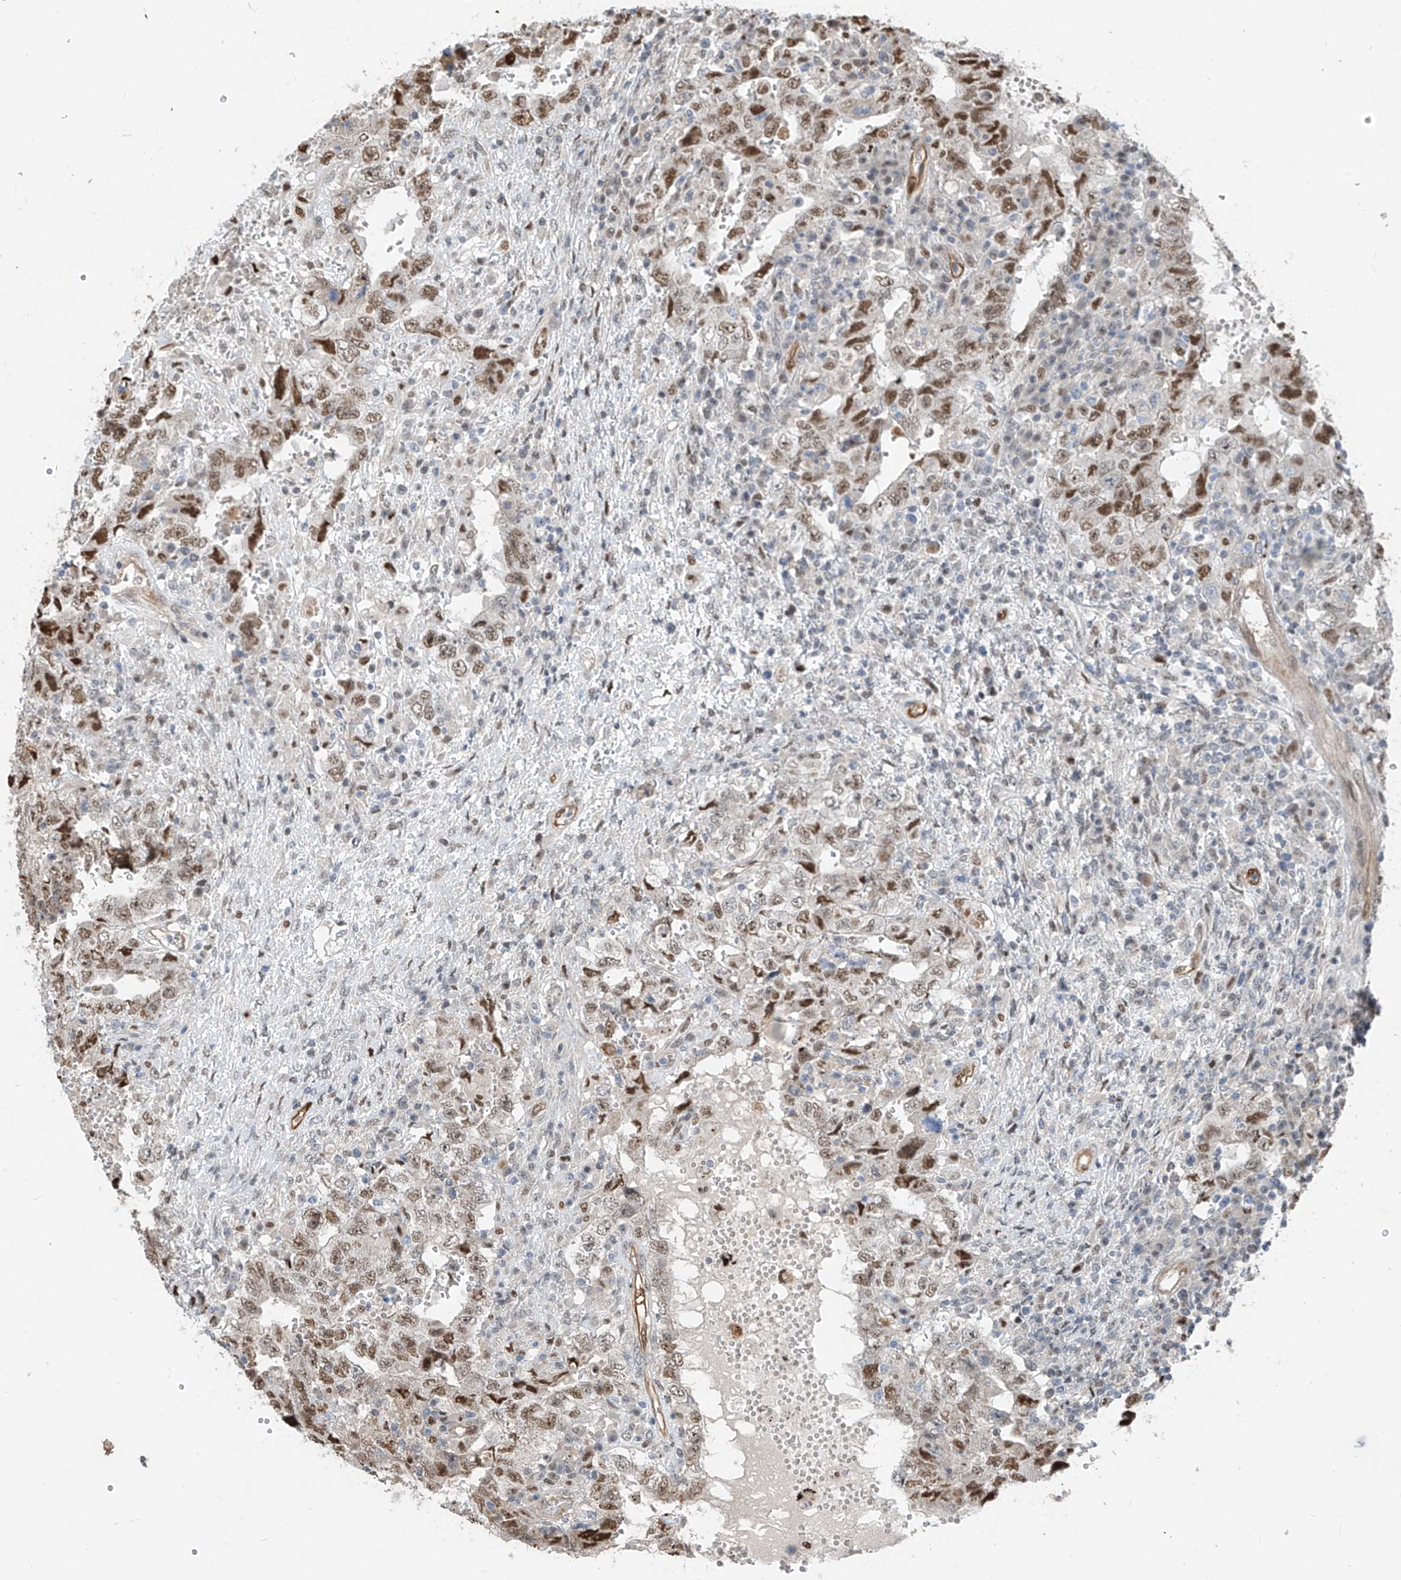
{"staining": {"intensity": "moderate", "quantity": ">75%", "location": "nuclear"}, "tissue": "testis cancer", "cell_type": "Tumor cells", "image_type": "cancer", "snomed": [{"axis": "morphology", "description": "Carcinoma, Embryonal, NOS"}, {"axis": "topography", "description": "Testis"}], "caption": "Testis cancer (embryonal carcinoma) stained for a protein (brown) shows moderate nuclear positive positivity in approximately >75% of tumor cells.", "gene": "RBP7", "patient": {"sex": "male", "age": 26}}